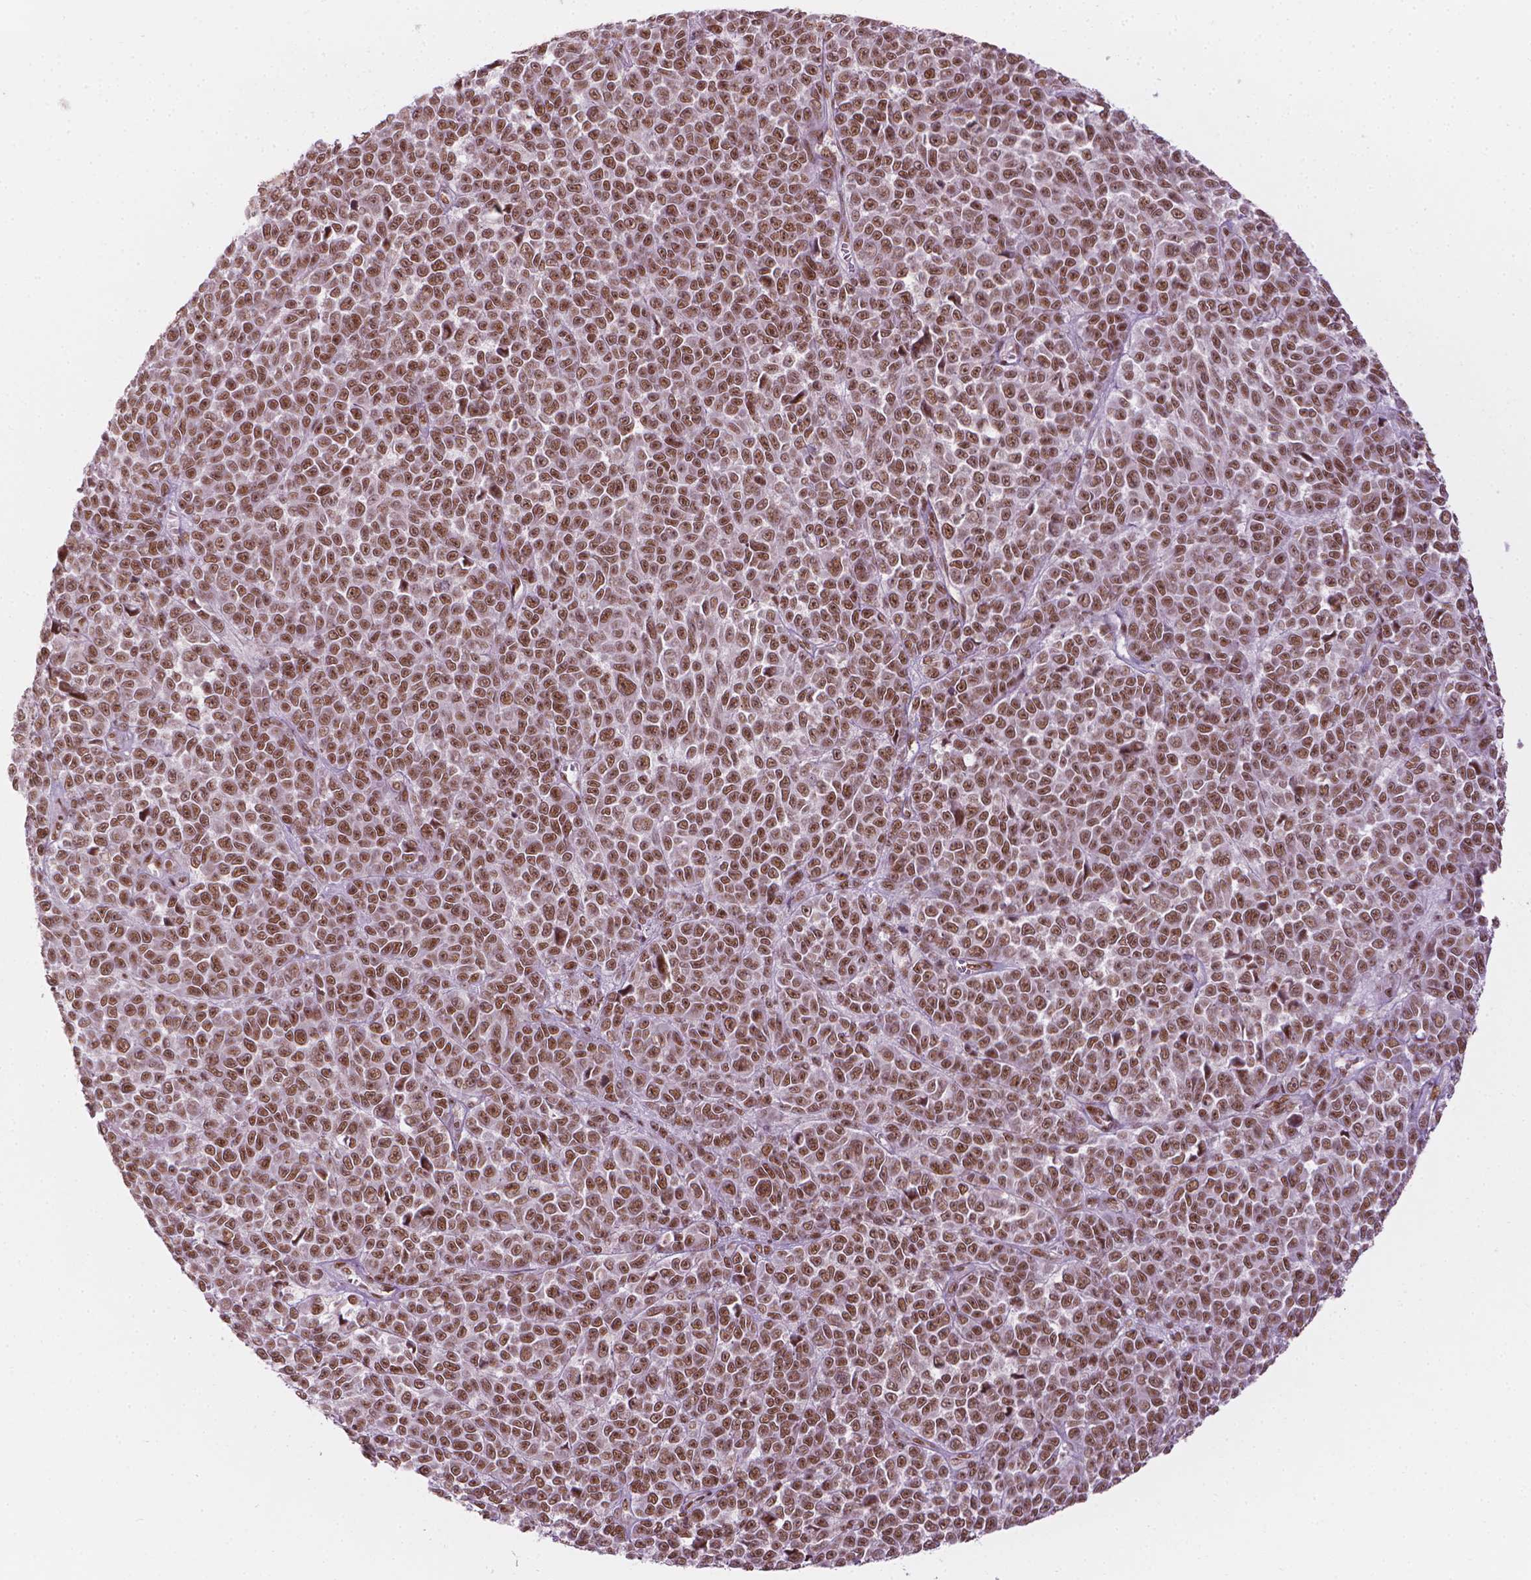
{"staining": {"intensity": "moderate", "quantity": ">75%", "location": "nuclear"}, "tissue": "melanoma", "cell_type": "Tumor cells", "image_type": "cancer", "snomed": [{"axis": "morphology", "description": "Malignant melanoma, NOS"}, {"axis": "topography", "description": "Skin"}], "caption": "An image of malignant melanoma stained for a protein demonstrates moderate nuclear brown staining in tumor cells. The protein is shown in brown color, while the nuclei are stained blue.", "gene": "ELF2", "patient": {"sex": "female", "age": 95}}